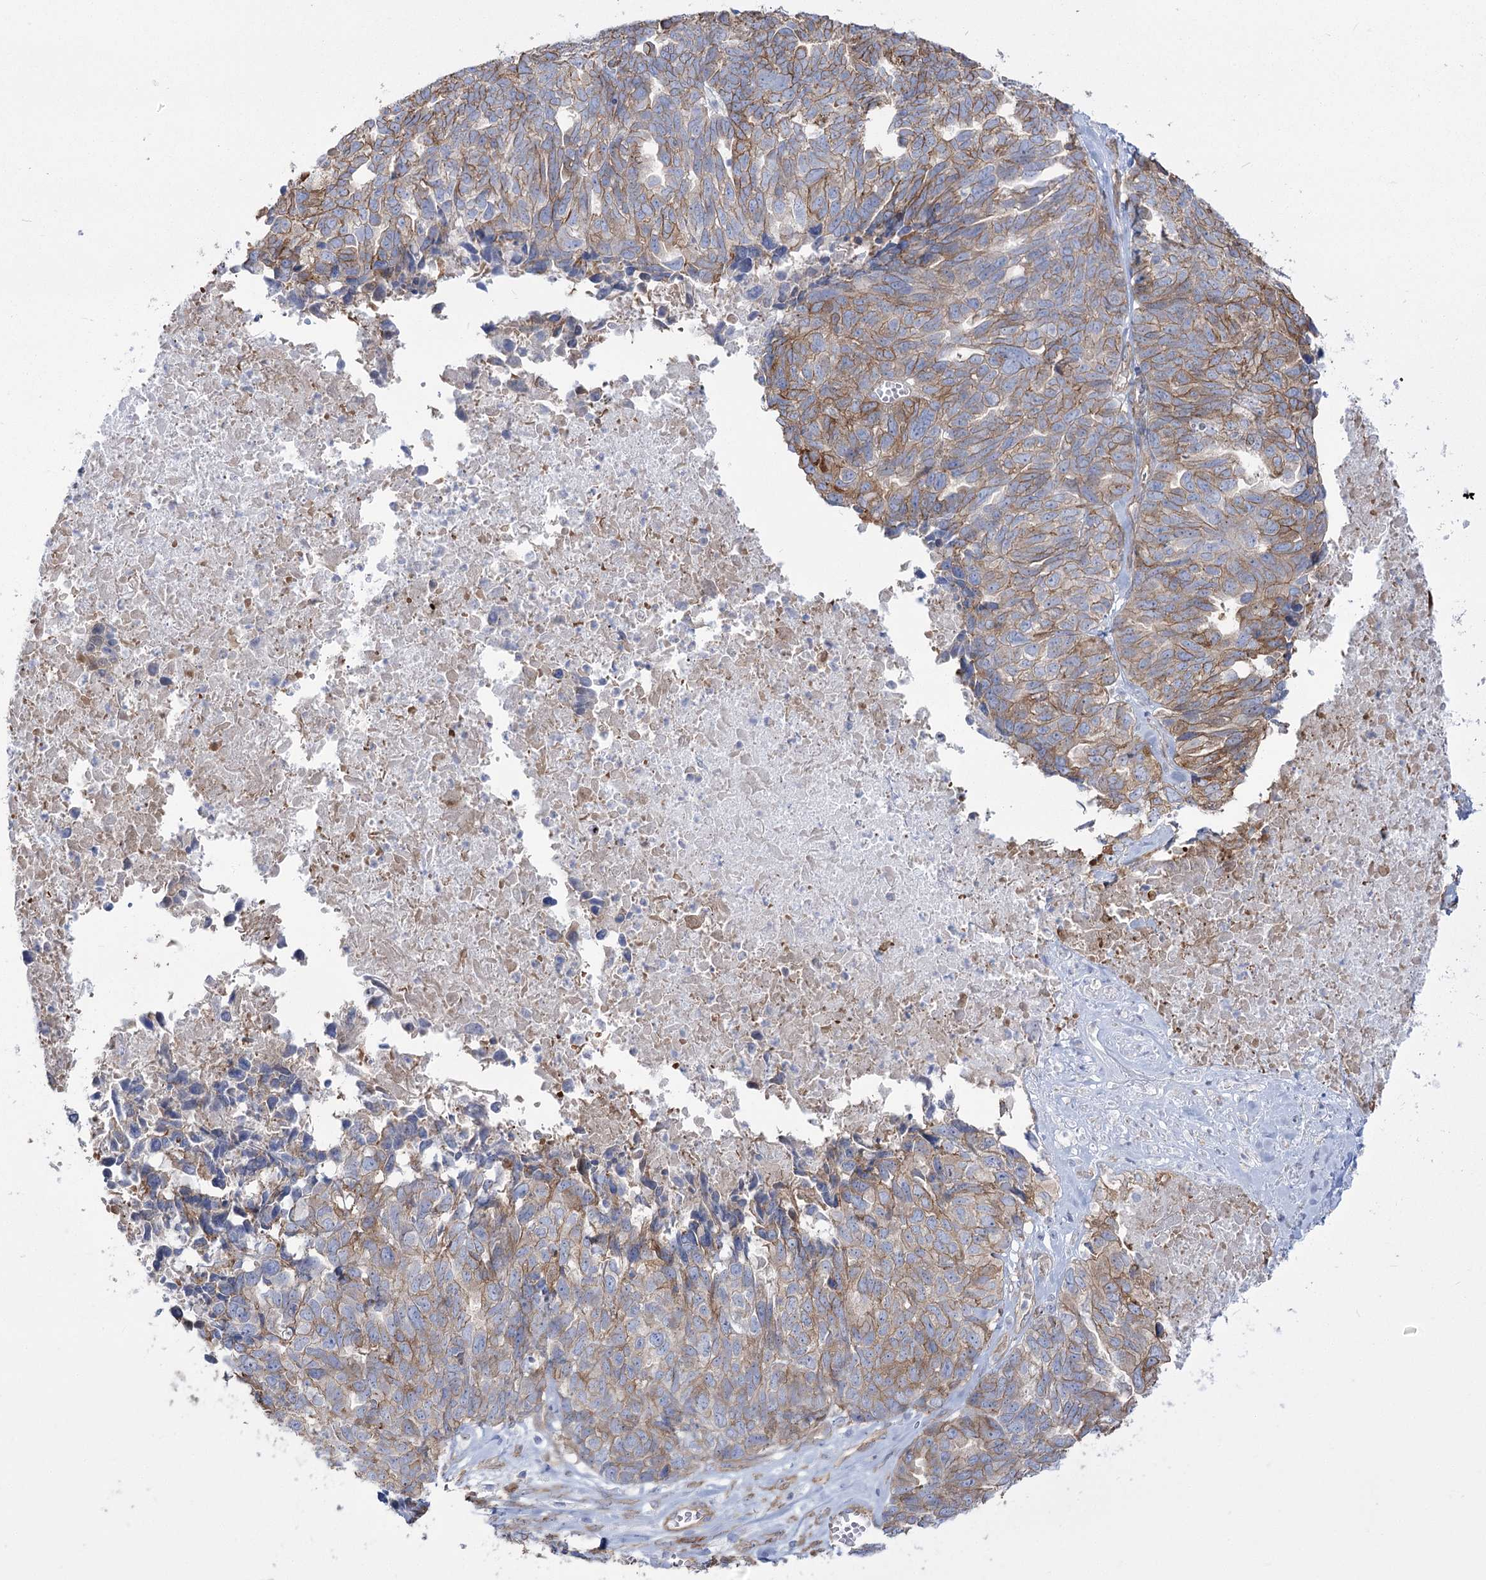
{"staining": {"intensity": "moderate", "quantity": "25%-75%", "location": "cytoplasmic/membranous"}, "tissue": "ovarian cancer", "cell_type": "Tumor cells", "image_type": "cancer", "snomed": [{"axis": "morphology", "description": "Cystadenocarcinoma, serous, NOS"}, {"axis": "topography", "description": "Ovary"}], "caption": "This micrograph displays ovarian cancer (serous cystadenocarcinoma) stained with immunohistochemistry to label a protein in brown. The cytoplasmic/membranous of tumor cells show moderate positivity for the protein. Nuclei are counter-stained blue.", "gene": "PLEKHA5", "patient": {"sex": "female", "age": 79}}